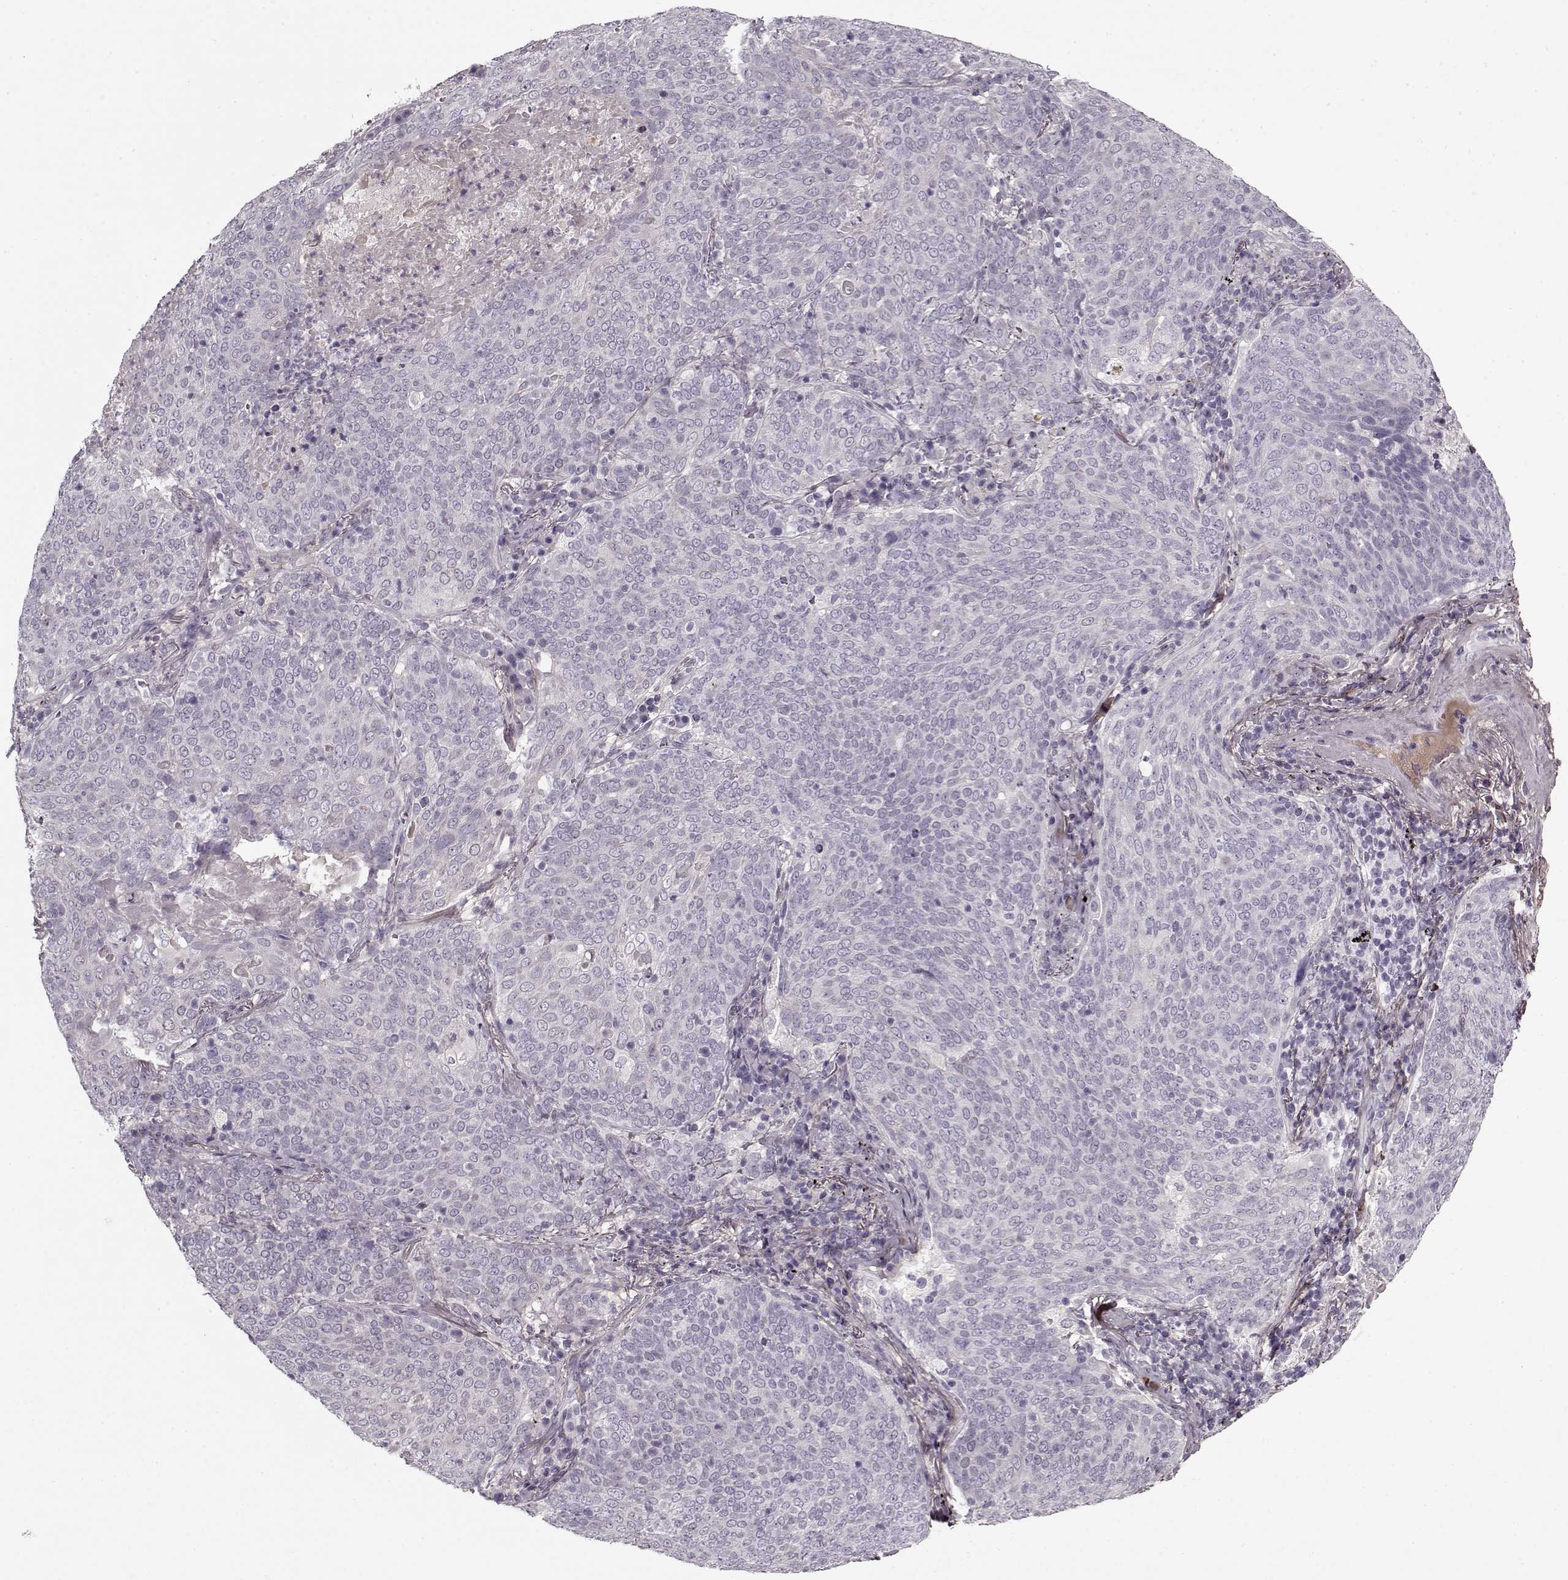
{"staining": {"intensity": "negative", "quantity": "none", "location": "none"}, "tissue": "lung cancer", "cell_type": "Tumor cells", "image_type": "cancer", "snomed": [{"axis": "morphology", "description": "Squamous cell carcinoma, NOS"}, {"axis": "topography", "description": "Lung"}], "caption": "High power microscopy histopathology image of an immunohistochemistry image of lung squamous cell carcinoma, revealing no significant positivity in tumor cells.", "gene": "LUM", "patient": {"sex": "male", "age": 82}}